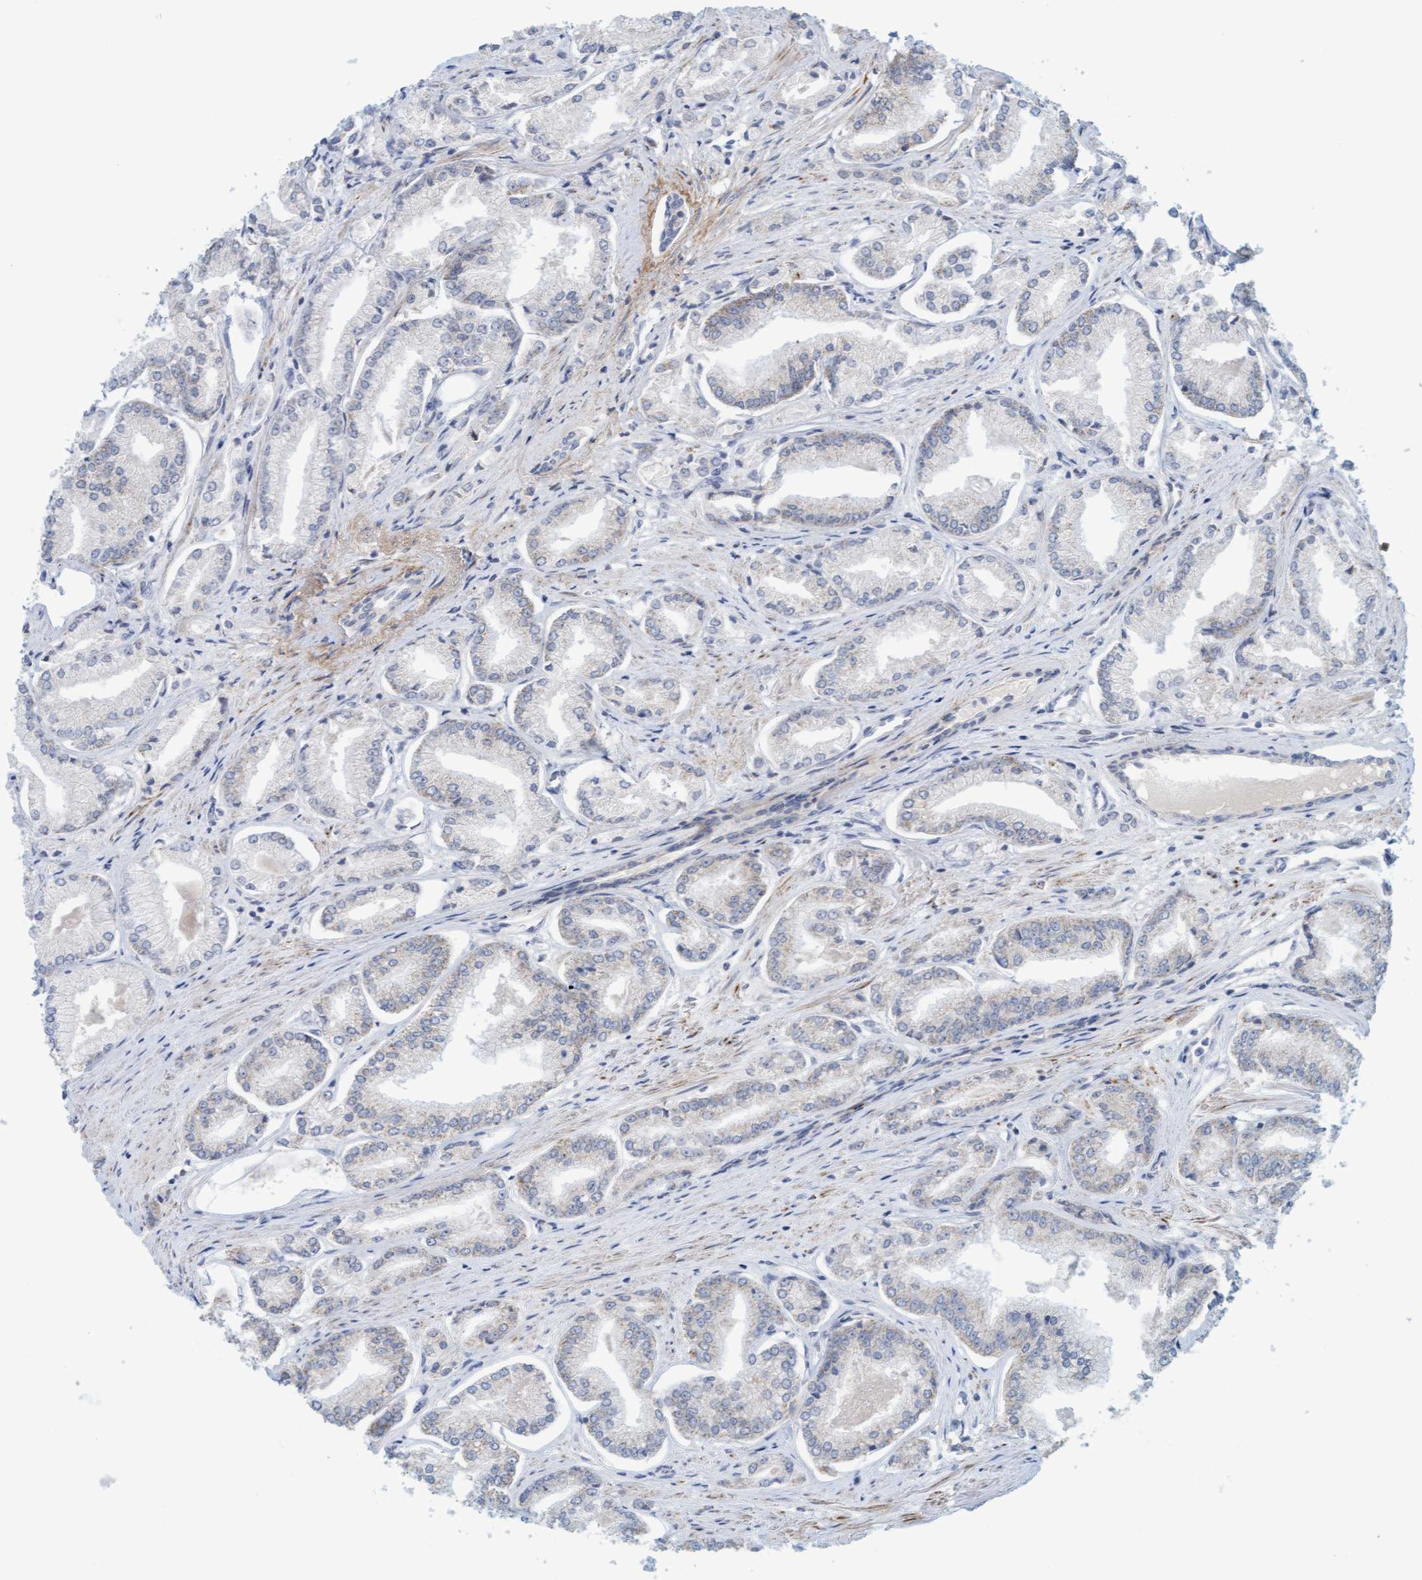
{"staining": {"intensity": "negative", "quantity": "none", "location": "none"}, "tissue": "prostate cancer", "cell_type": "Tumor cells", "image_type": "cancer", "snomed": [{"axis": "morphology", "description": "Adenocarcinoma, Low grade"}, {"axis": "topography", "description": "Prostate"}], "caption": "This is an immunohistochemistry (IHC) histopathology image of adenocarcinoma (low-grade) (prostate). There is no expression in tumor cells.", "gene": "ZC3H3", "patient": {"sex": "male", "age": 52}}